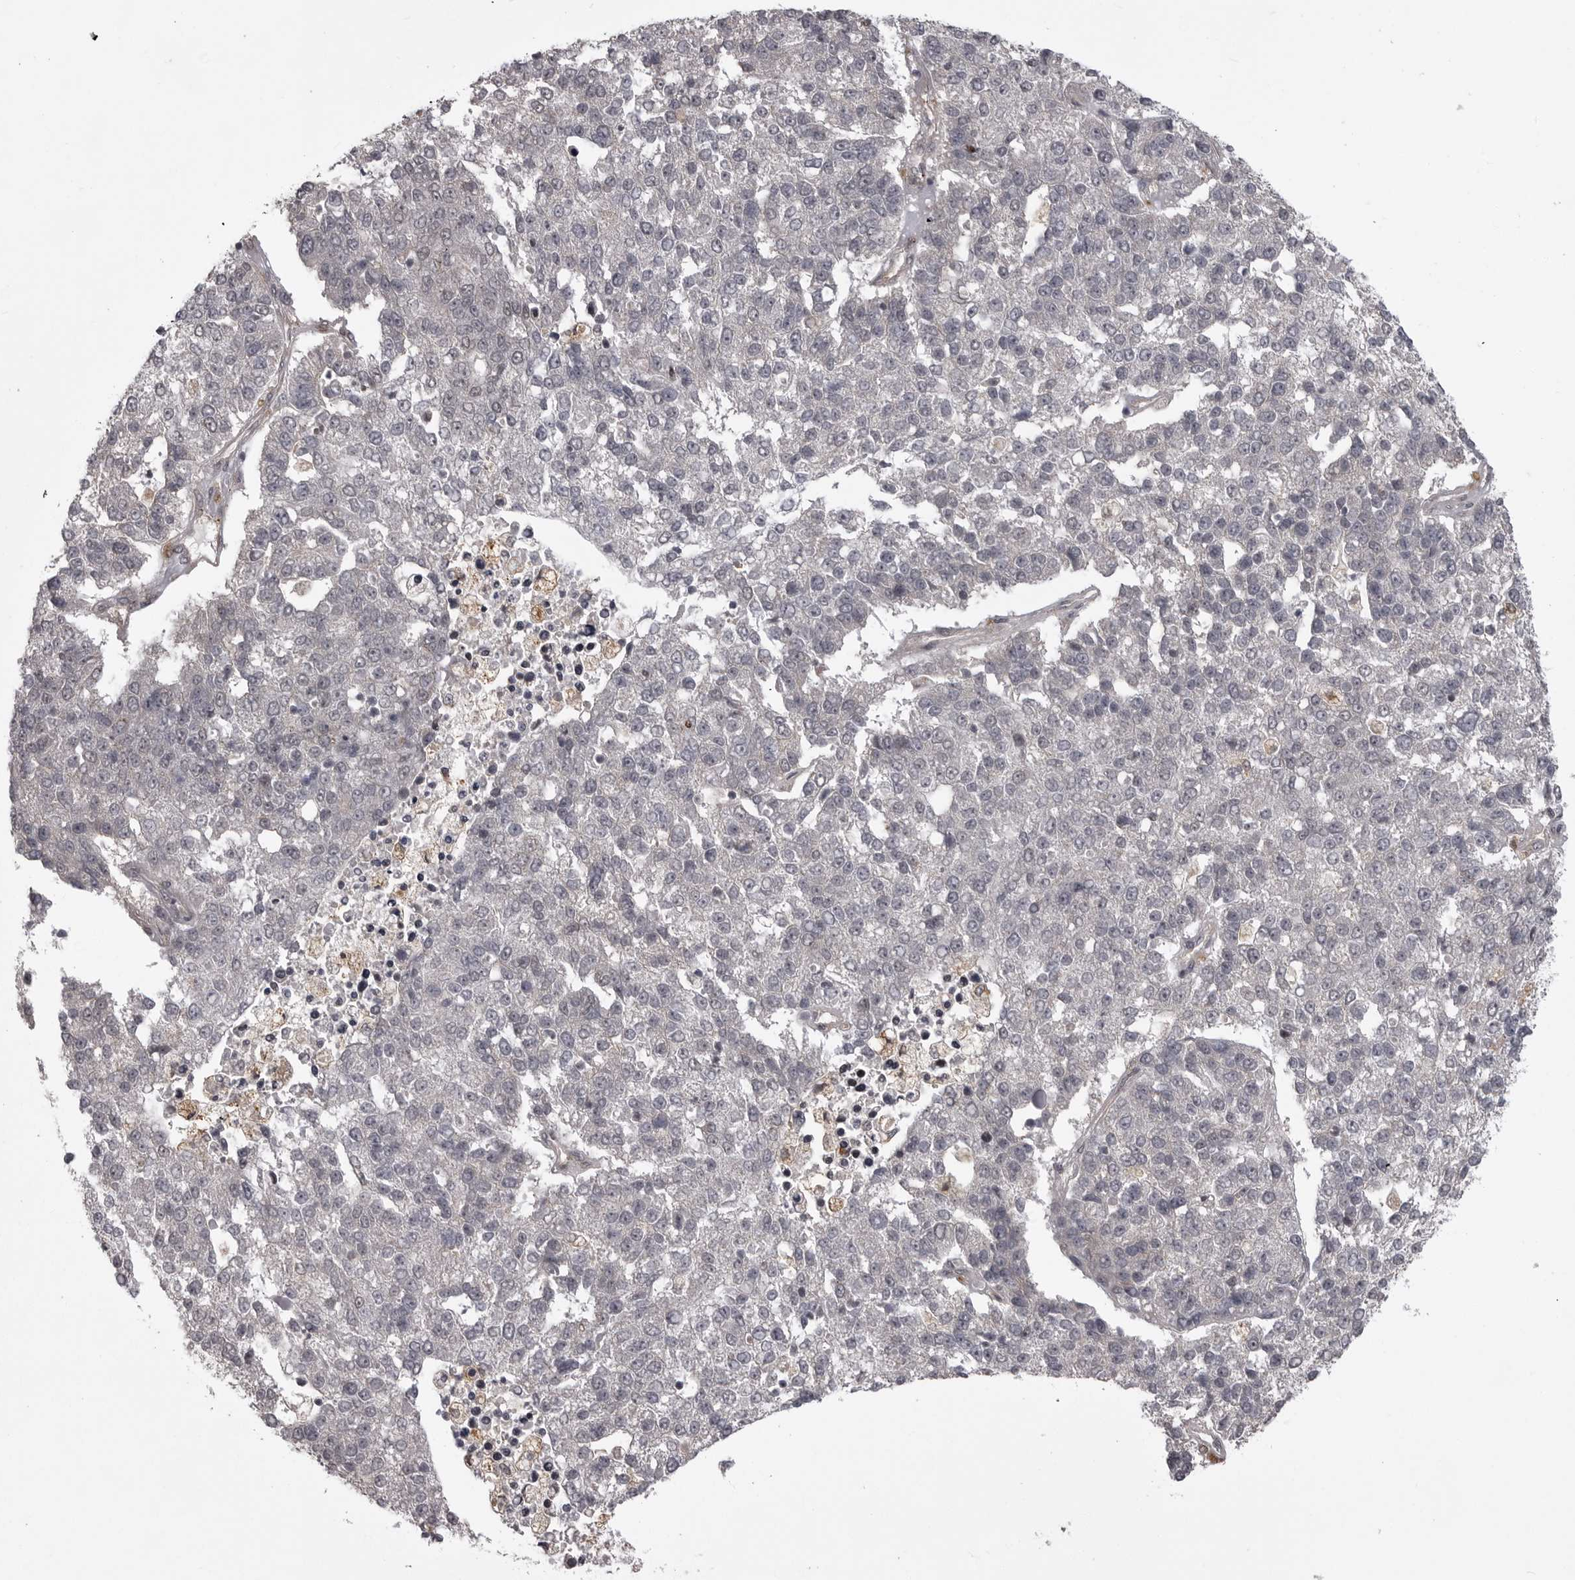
{"staining": {"intensity": "negative", "quantity": "none", "location": "none"}, "tissue": "pancreatic cancer", "cell_type": "Tumor cells", "image_type": "cancer", "snomed": [{"axis": "morphology", "description": "Adenocarcinoma, NOS"}, {"axis": "topography", "description": "Pancreas"}], "caption": "An immunohistochemistry histopathology image of pancreatic cancer is shown. There is no staining in tumor cells of pancreatic cancer. Brightfield microscopy of IHC stained with DAB (3,3'-diaminobenzidine) (brown) and hematoxylin (blue), captured at high magnification.", "gene": "SNX16", "patient": {"sex": "female", "age": 61}}